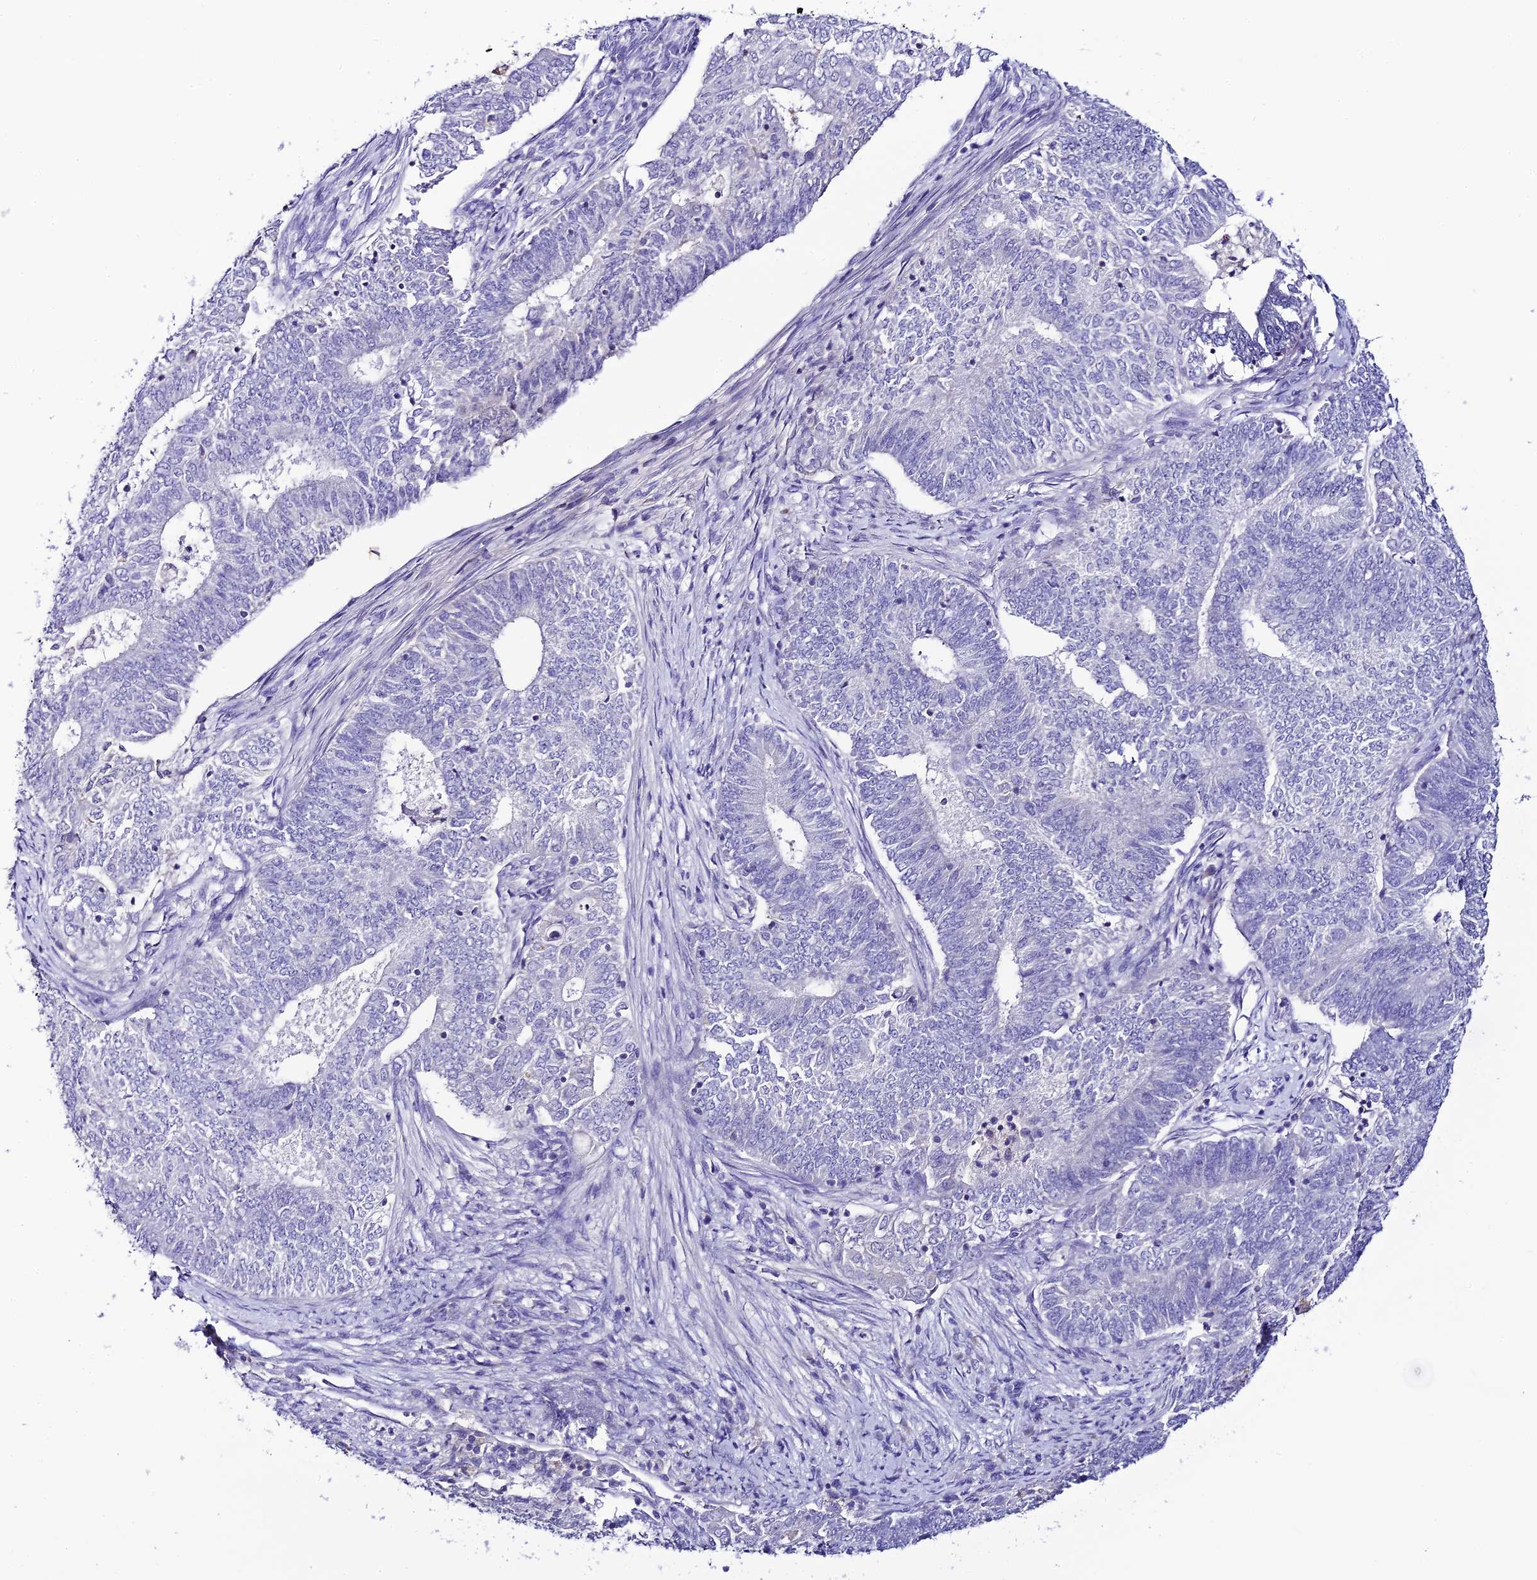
{"staining": {"intensity": "negative", "quantity": "none", "location": "none"}, "tissue": "endometrial cancer", "cell_type": "Tumor cells", "image_type": "cancer", "snomed": [{"axis": "morphology", "description": "Adenocarcinoma, NOS"}, {"axis": "topography", "description": "Endometrium"}], "caption": "The image displays no staining of tumor cells in endometrial cancer (adenocarcinoma).", "gene": "C12orf29", "patient": {"sex": "female", "age": 62}}